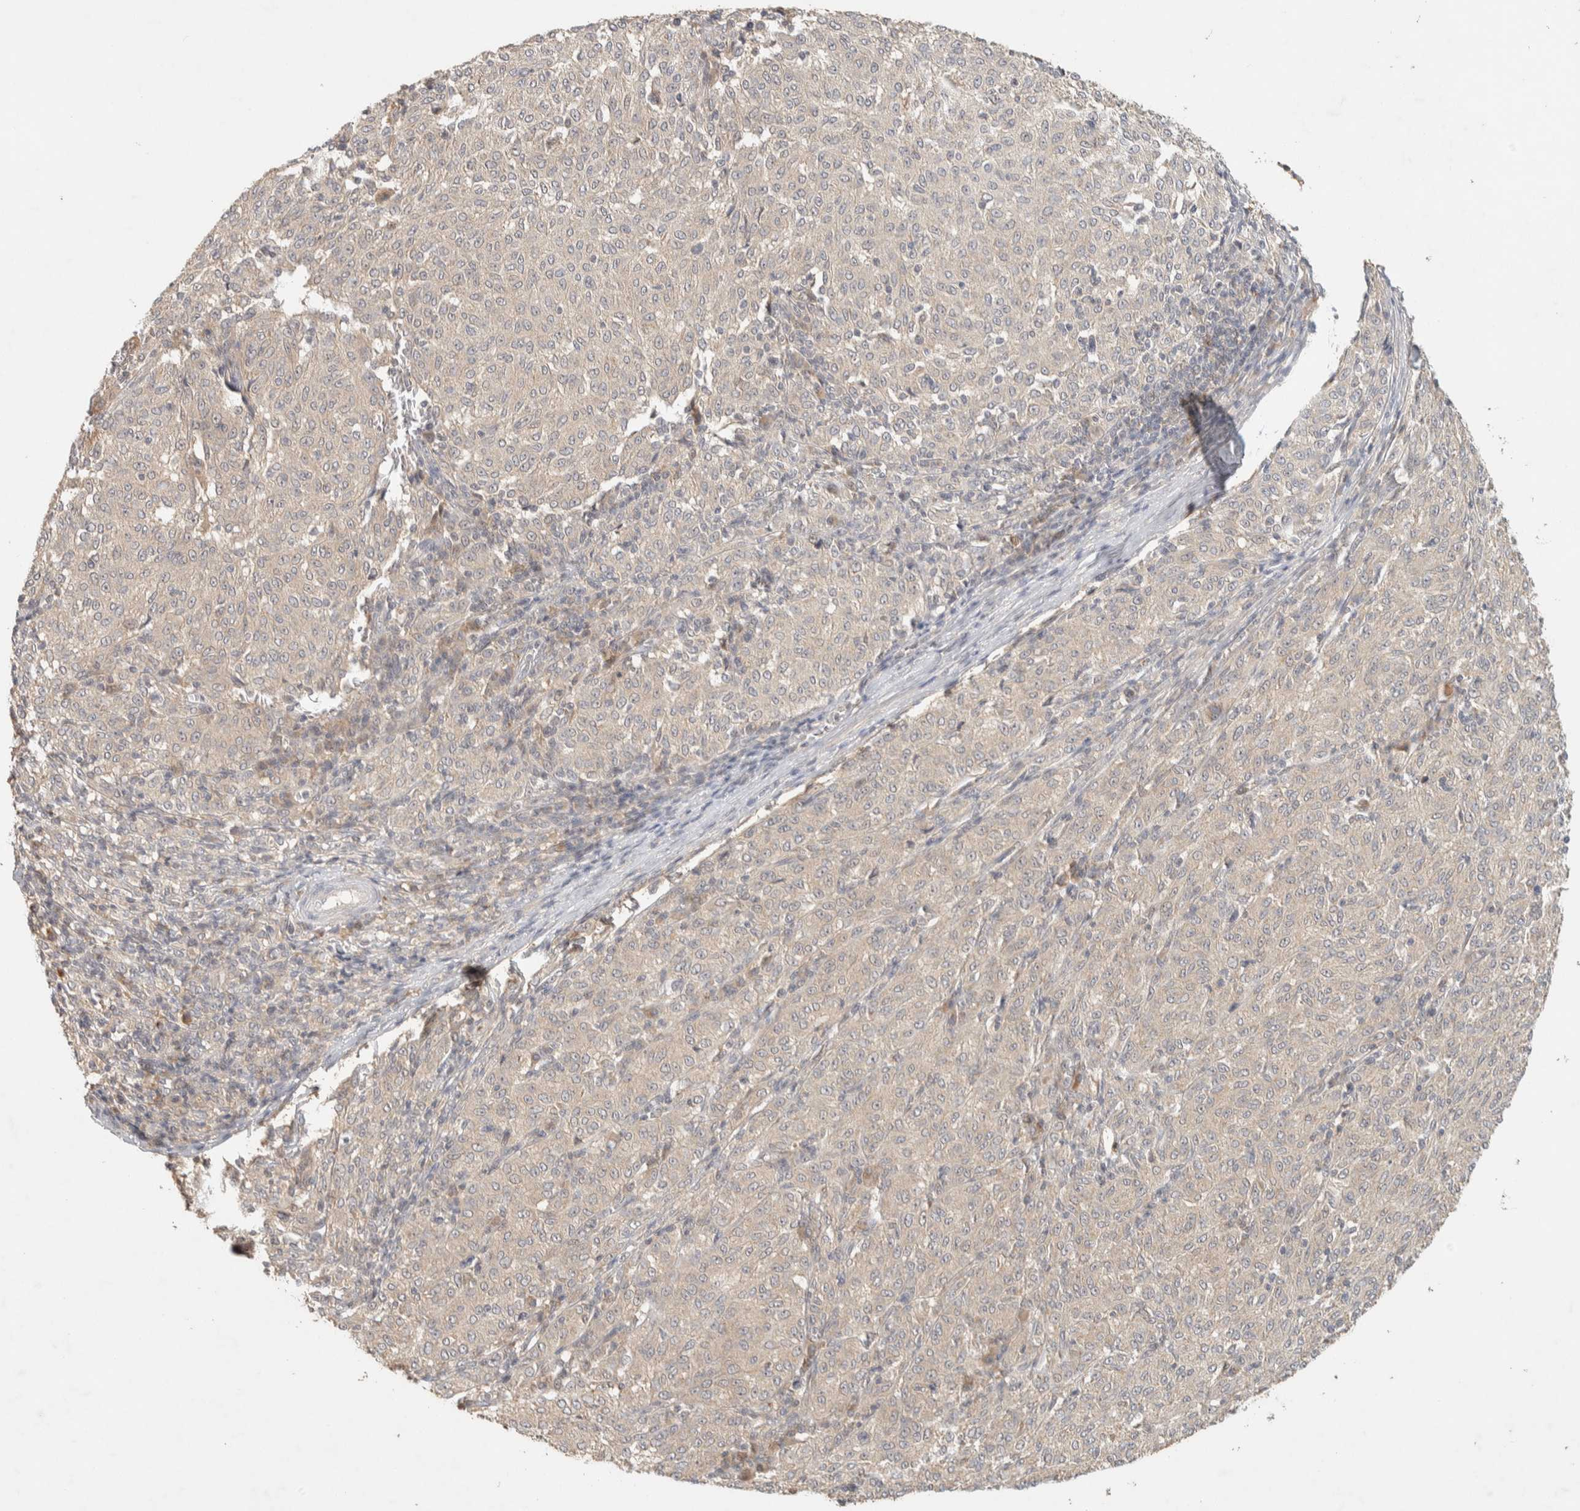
{"staining": {"intensity": "negative", "quantity": "none", "location": "none"}, "tissue": "melanoma", "cell_type": "Tumor cells", "image_type": "cancer", "snomed": [{"axis": "morphology", "description": "Malignant melanoma, NOS"}, {"axis": "topography", "description": "Skin"}], "caption": "Immunohistochemistry (IHC) image of human malignant melanoma stained for a protein (brown), which demonstrates no staining in tumor cells. (DAB immunohistochemistry, high magnification).", "gene": "ITPA", "patient": {"sex": "female", "age": 72}}